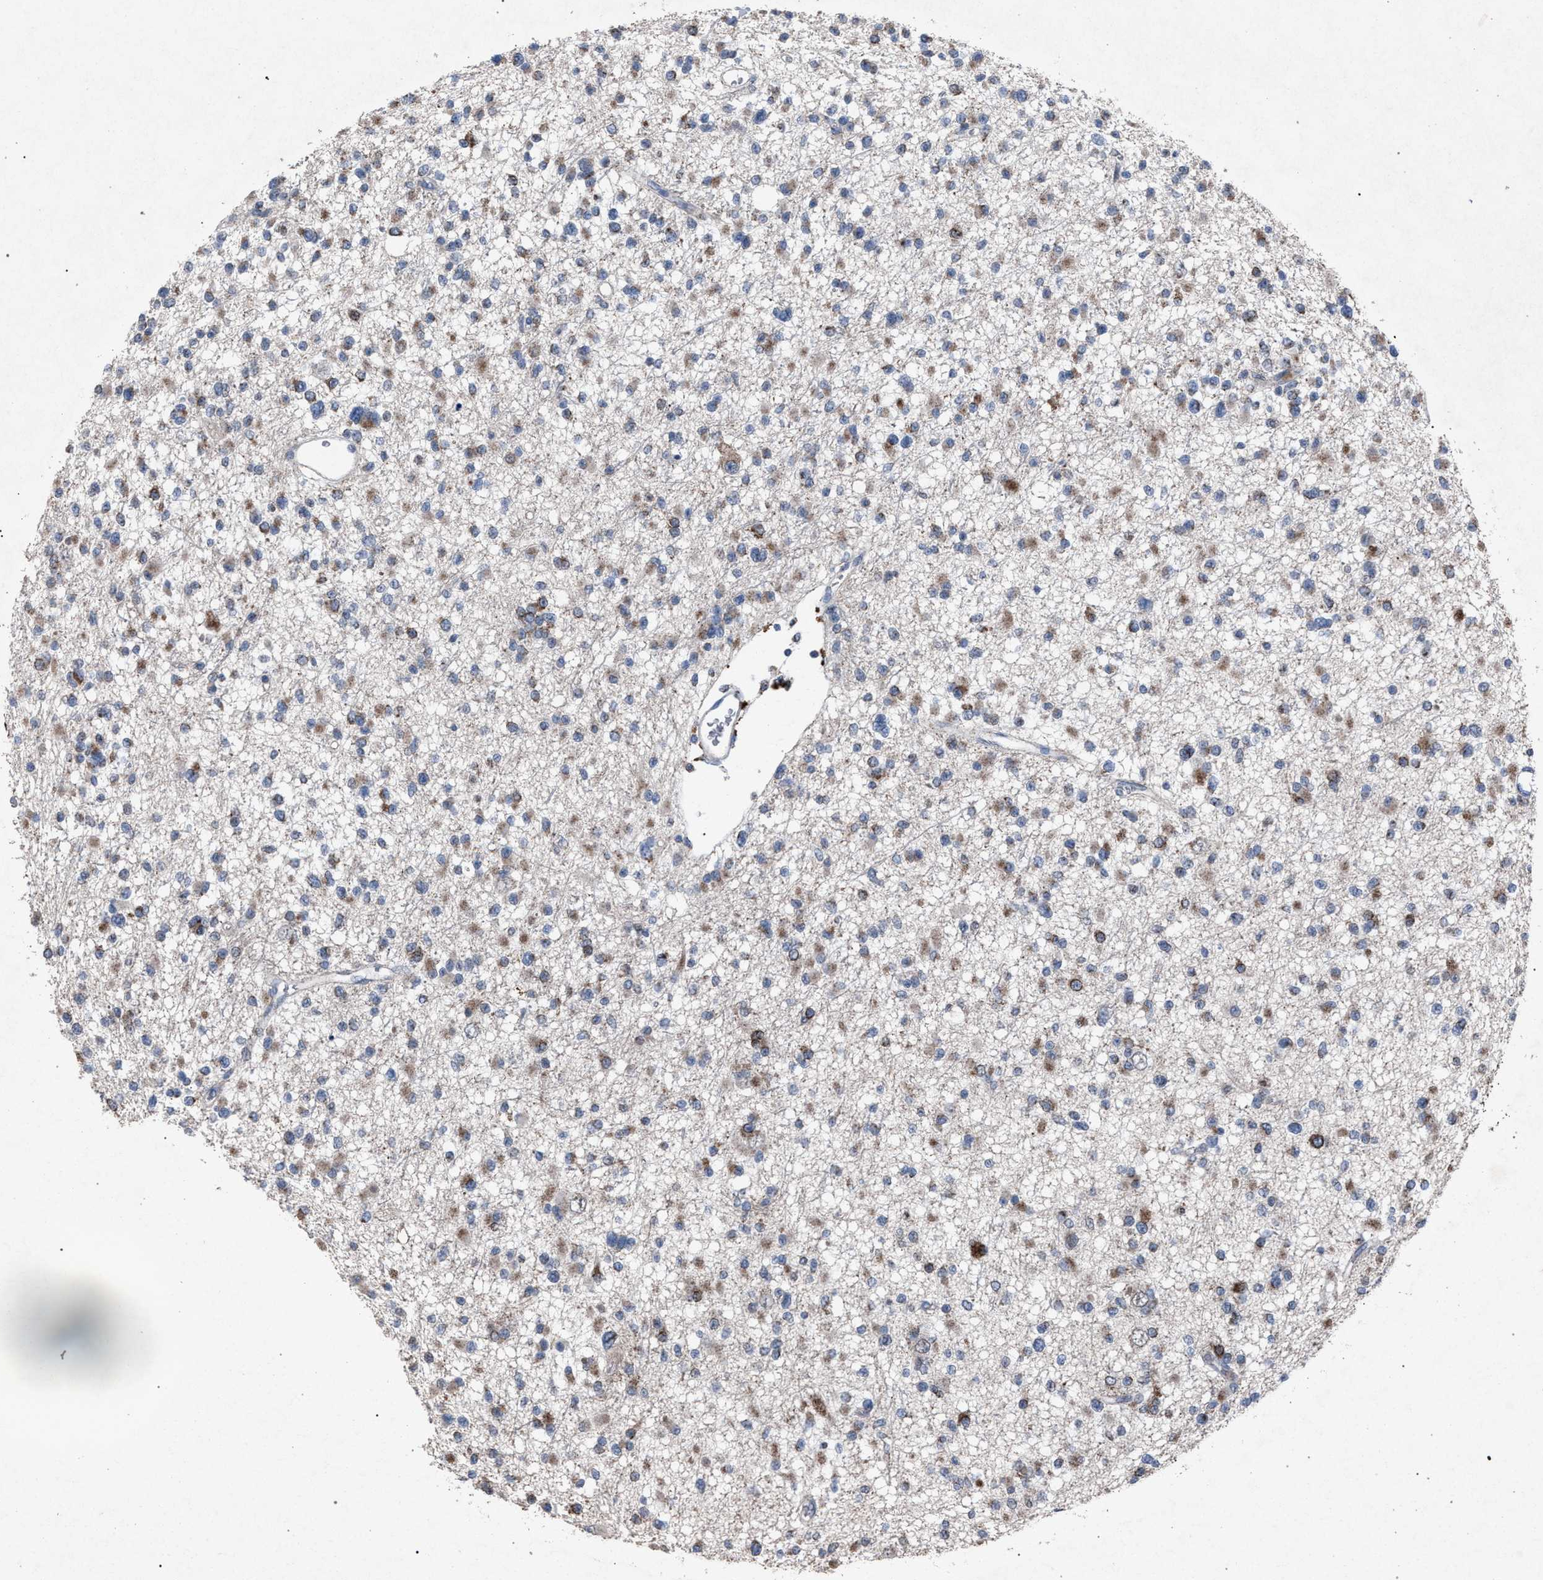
{"staining": {"intensity": "weak", "quantity": ">75%", "location": "cytoplasmic/membranous"}, "tissue": "glioma", "cell_type": "Tumor cells", "image_type": "cancer", "snomed": [{"axis": "morphology", "description": "Glioma, malignant, Low grade"}, {"axis": "topography", "description": "Brain"}], "caption": "A brown stain shows weak cytoplasmic/membranous expression of a protein in glioma tumor cells. Using DAB (3,3'-diaminobenzidine) (brown) and hematoxylin (blue) stains, captured at high magnification using brightfield microscopy.", "gene": "HSD17B4", "patient": {"sex": "female", "age": 22}}